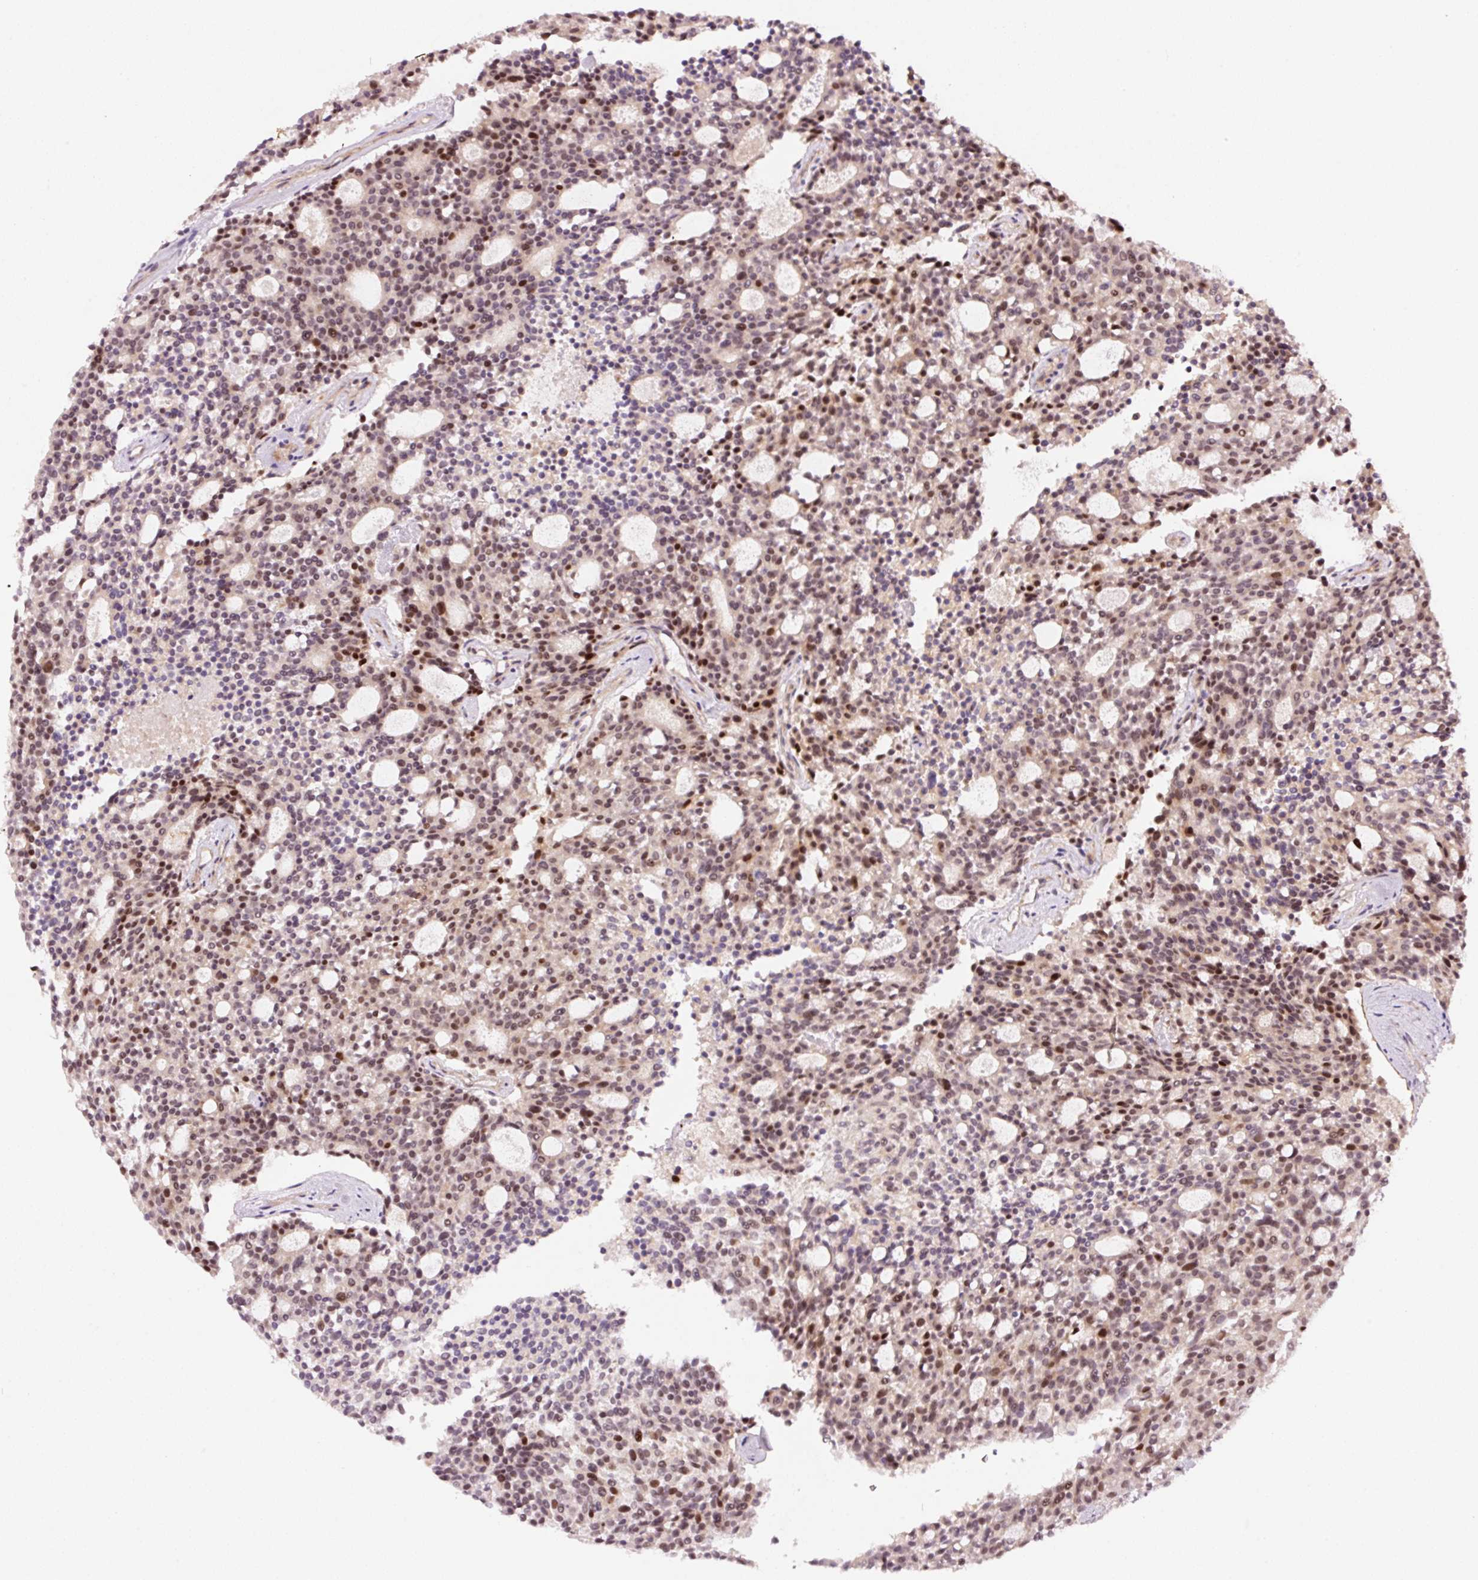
{"staining": {"intensity": "moderate", "quantity": "25%-75%", "location": "nuclear"}, "tissue": "carcinoid", "cell_type": "Tumor cells", "image_type": "cancer", "snomed": [{"axis": "morphology", "description": "Carcinoid, malignant, NOS"}, {"axis": "topography", "description": "Pancreas"}], "caption": "Protein expression analysis of human malignant carcinoid reveals moderate nuclear staining in about 25%-75% of tumor cells.", "gene": "RFC4", "patient": {"sex": "female", "age": 54}}